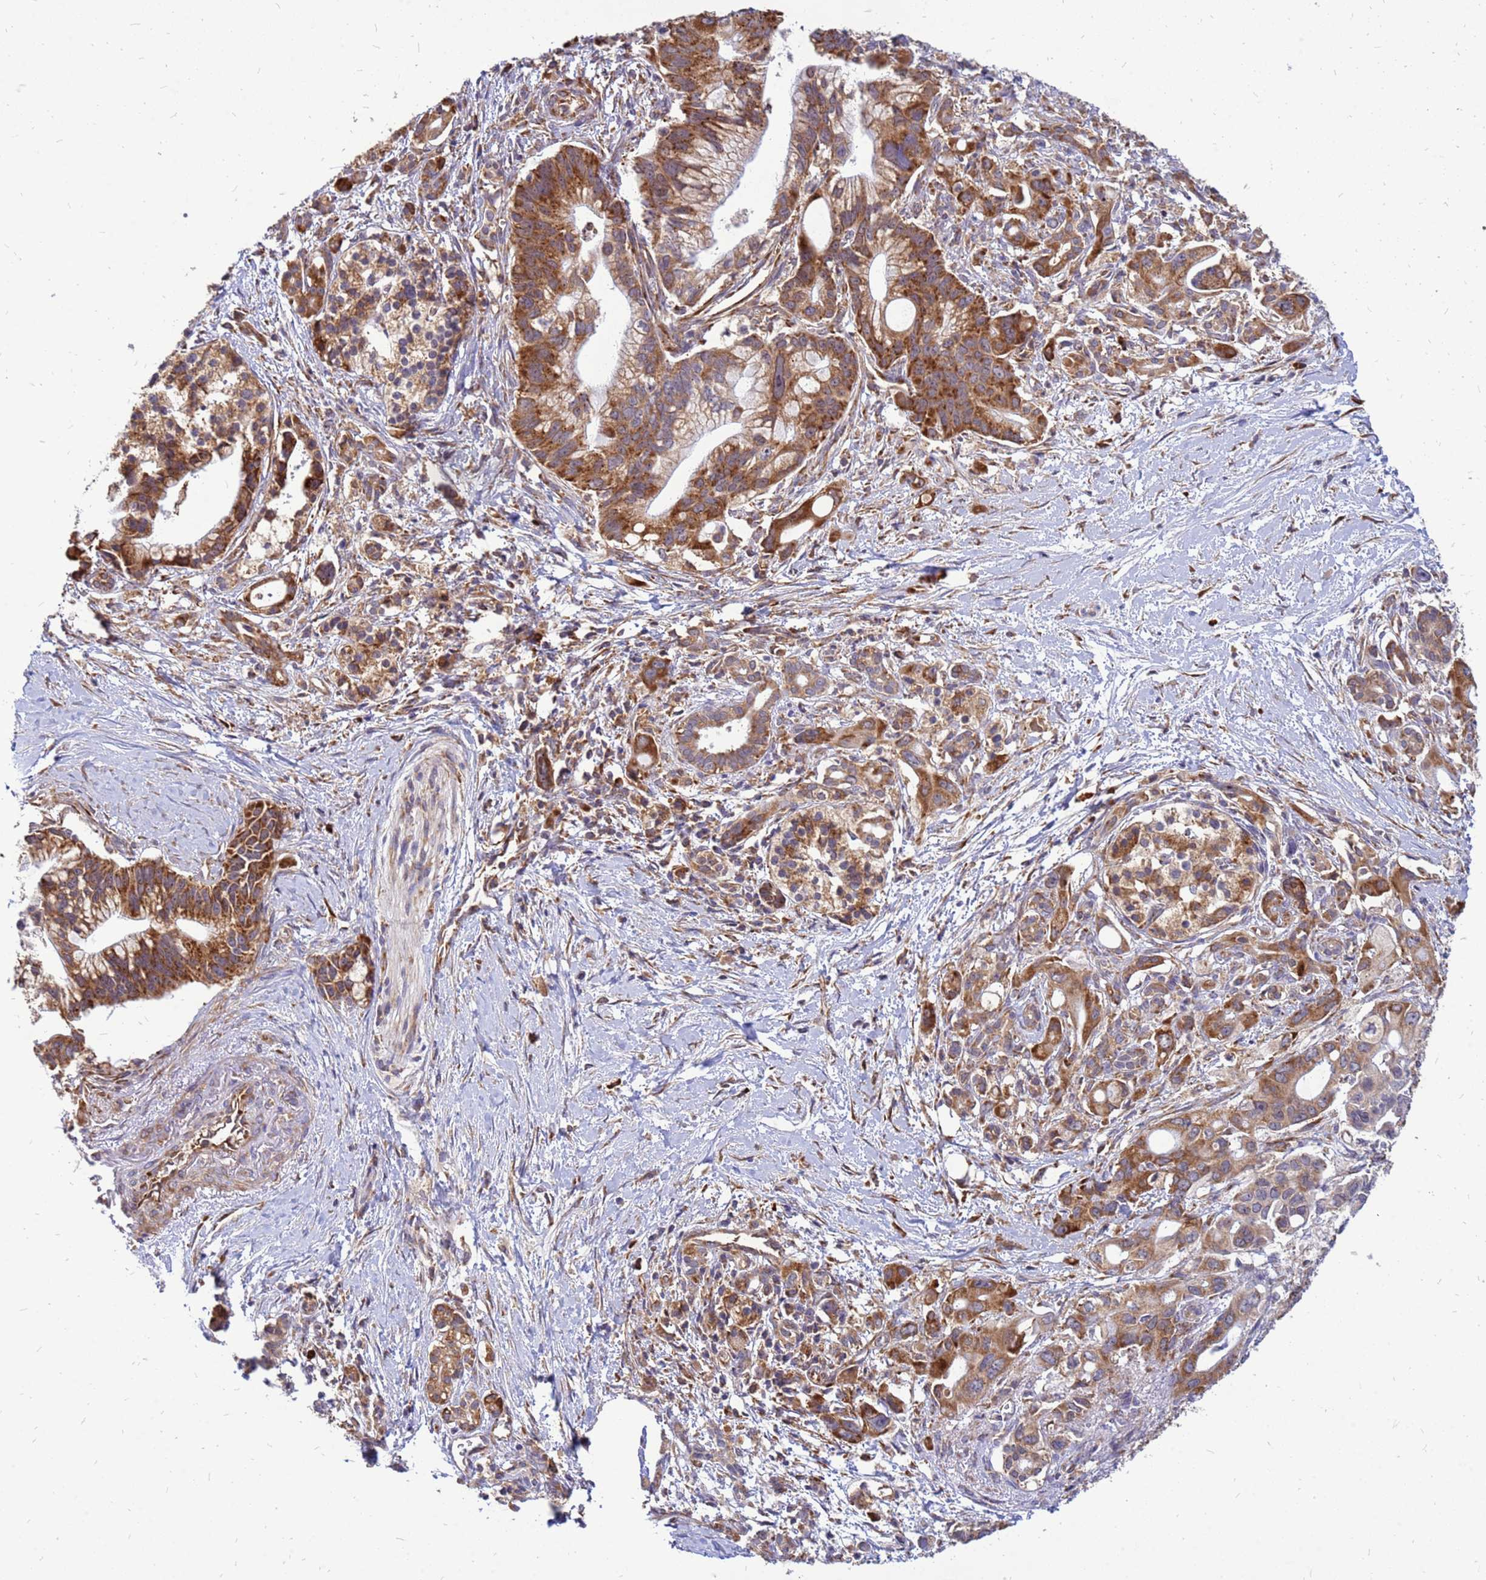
{"staining": {"intensity": "strong", "quantity": ">75%", "location": "cytoplasmic/membranous"}, "tissue": "pancreatic cancer", "cell_type": "Tumor cells", "image_type": "cancer", "snomed": [{"axis": "morphology", "description": "Adenocarcinoma, NOS"}, {"axis": "topography", "description": "Pancreas"}], "caption": "Protein staining reveals strong cytoplasmic/membranous staining in about >75% of tumor cells in adenocarcinoma (pancreatic). (DAB = brown stain, brightfield microscopy at high magnification).", "gene": "RPL8", "patient": {"sex": "male", "age": 68}}